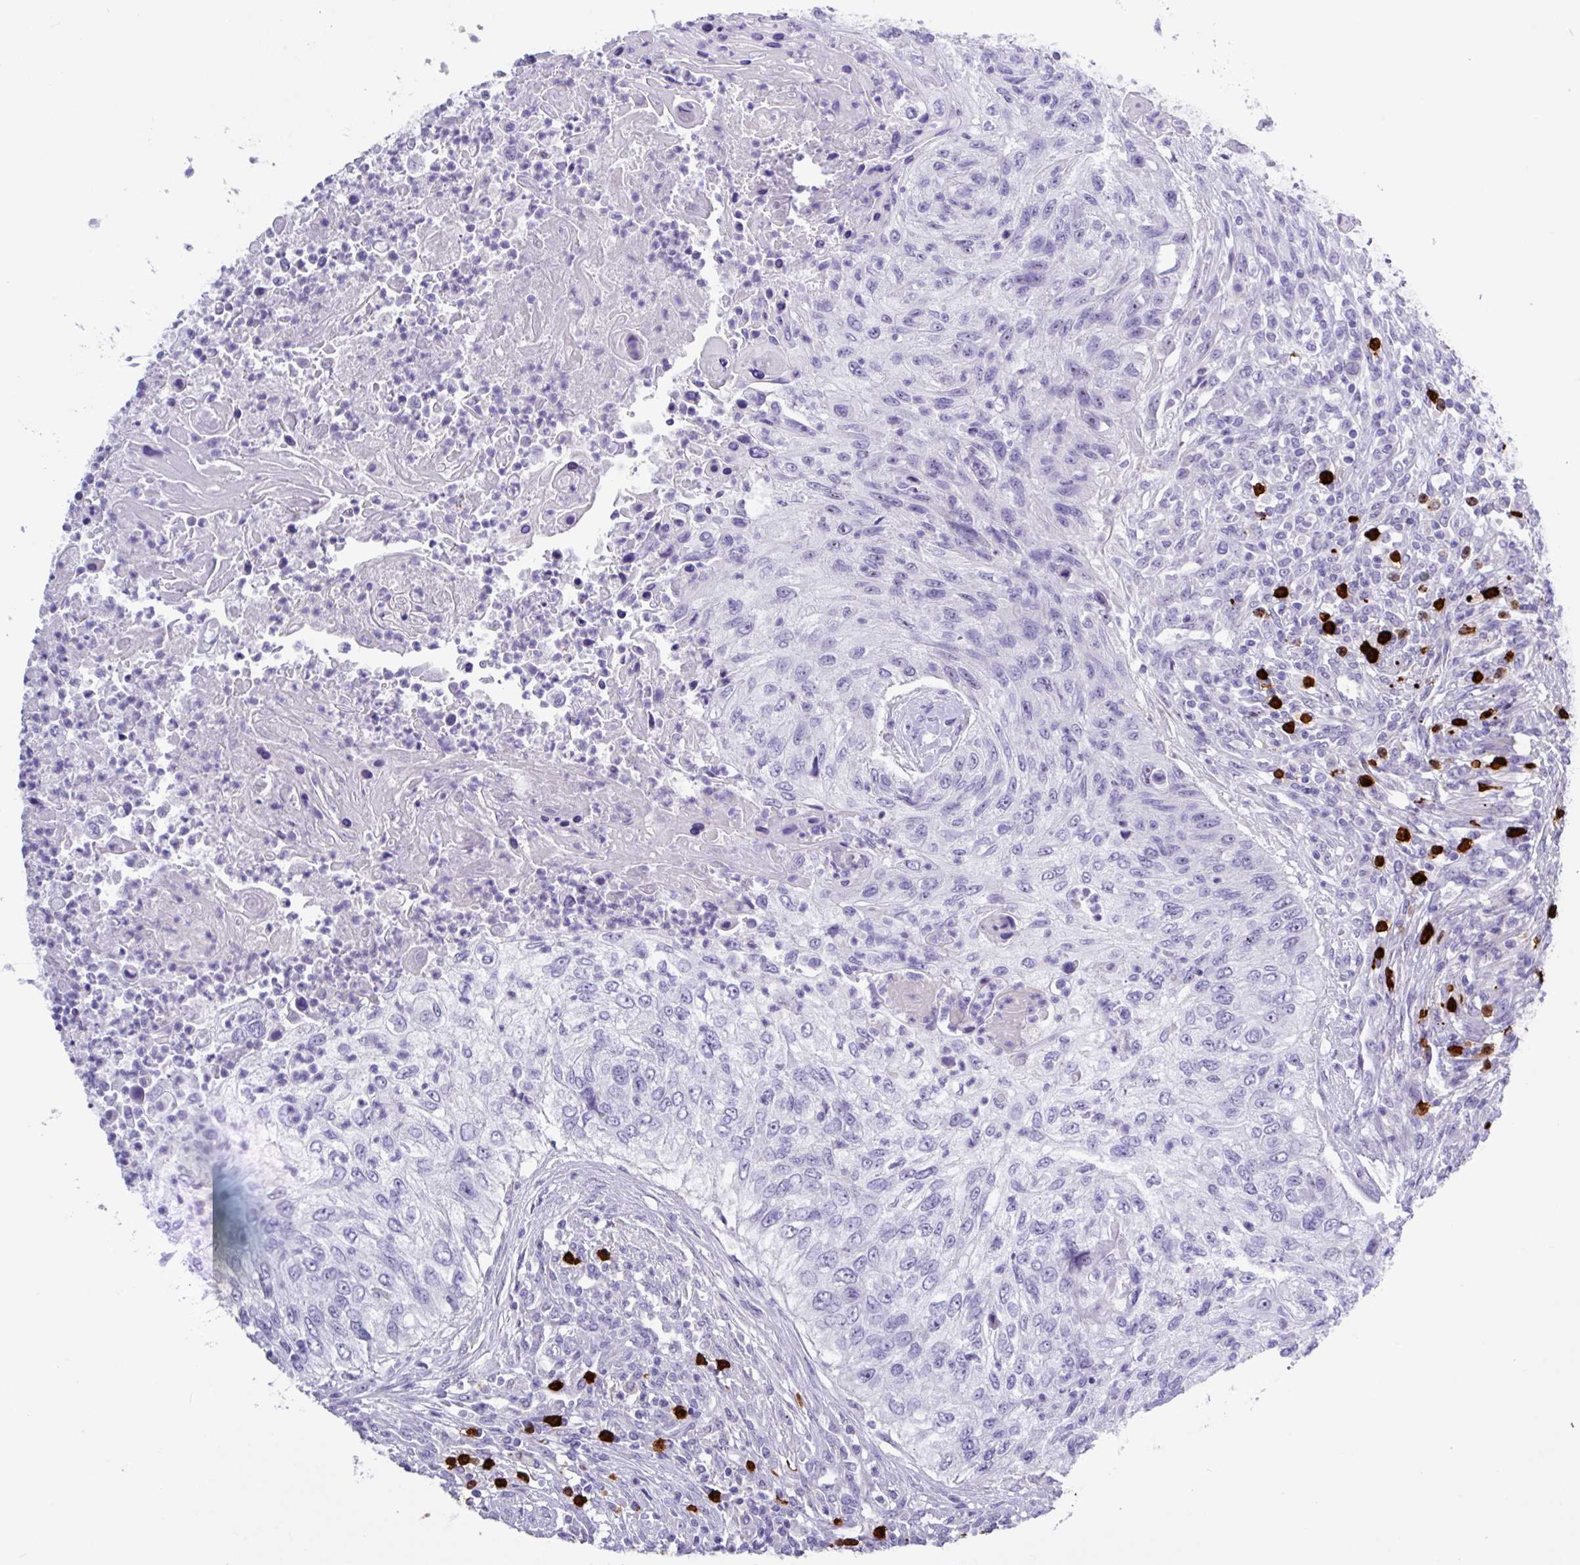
{"staining": {"intensity": "negative", "quantity": "none", "location": "none"}, "tissue": "urothelial cancer", "cell_type": "Tumor cells", "image_type": "cancer", "snomed": [{"axis": "morphology", "description": "Urothelial carcinoma, High grade"}, {"axis": "topography", "description": "Urinary bladder"}], "caption": "An immunohistochemistry photomicrograph of urothelial cancer is shown. There is no staining in tumor cells of urothelial cancer.", "gene": "MRM2", "patient": {"sex": "female", "age": 60}}